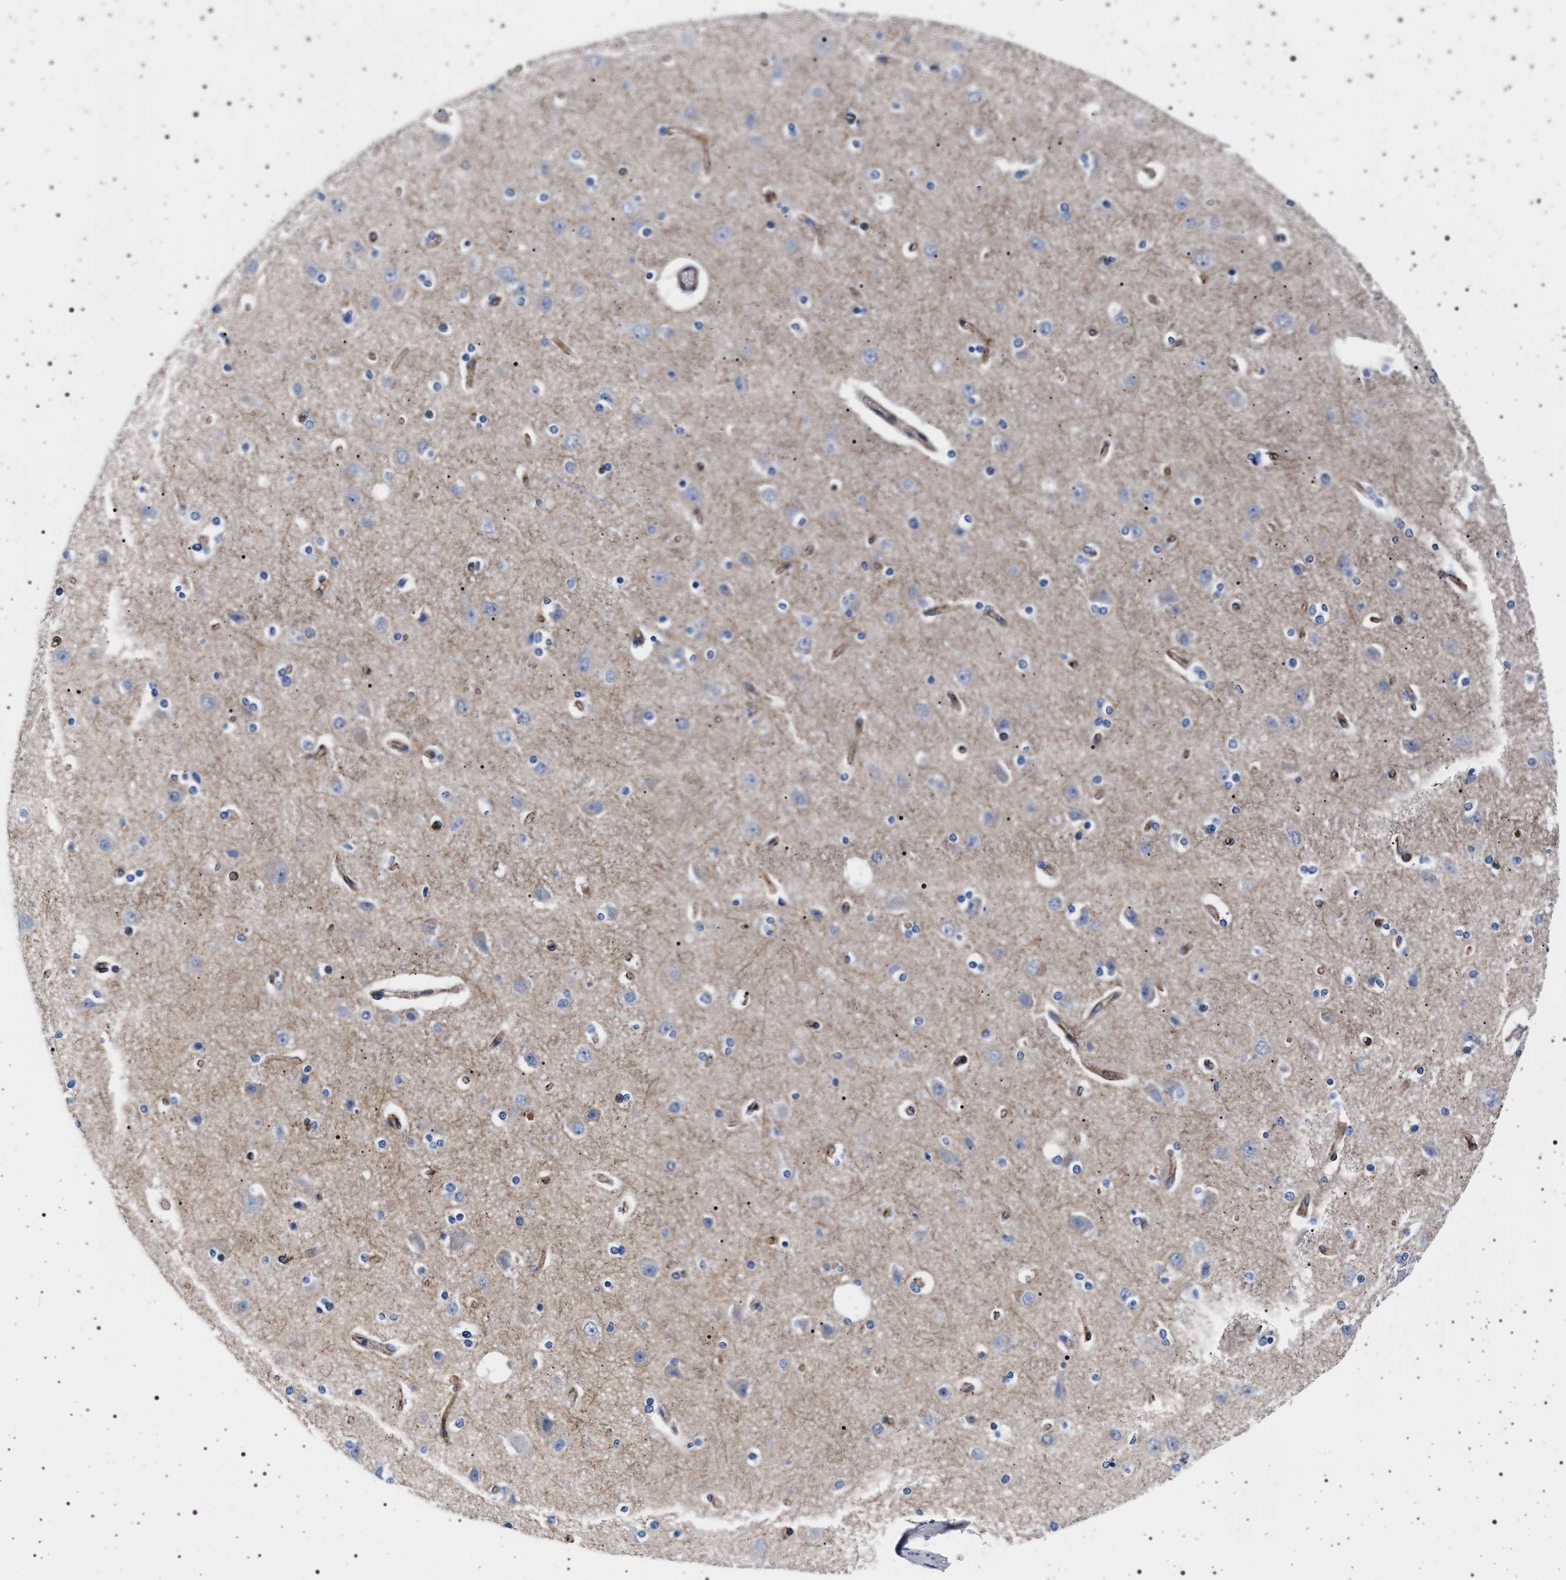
{"staining": {"intensity": "negative", "quantity": "none", "location": "none"}, "tissue": "cerebral cortex", "cell_type": "Endothelial cells", "image_type": "normal", "snomed": [{"axis": "morphology", "description": "Normal tissue, NOS"}, {"axis": "topography", "description": "Cerebral cortex"}], "caption": "IHC of unremarkable human cerebral cortex shows no expression in endothelial cells.", "gene": "SLC9A1", "patient": {"sex": "female", "age": 54}}